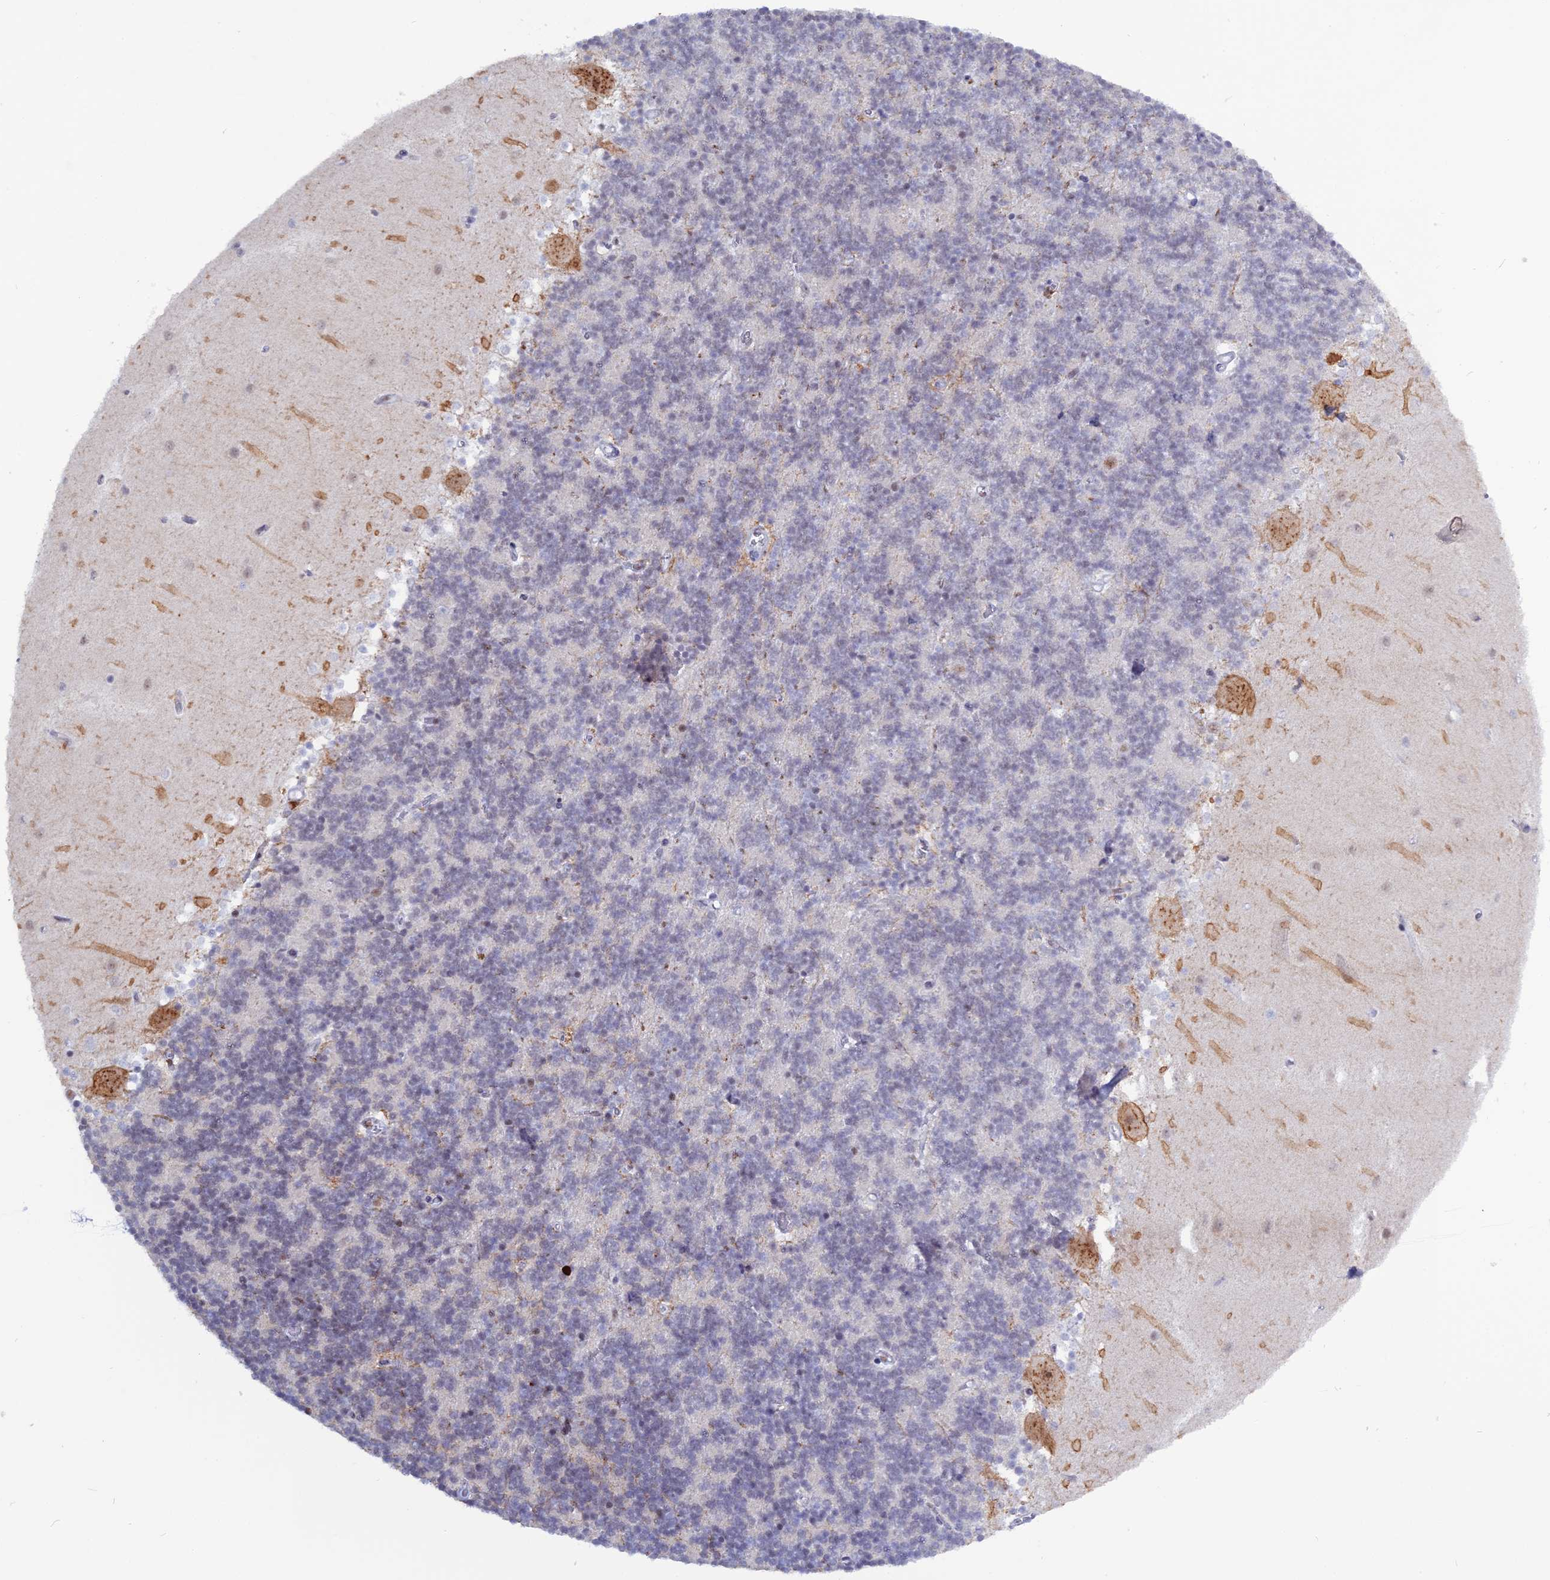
{"staining": {"intensity": "negative", "quantity": "none", "location": "none"}, "tissue": "cerebellum", "cell_type": "Cells in granular layer", "image_type": "normal", "snomed": [{"axis": "morphology", "description": "Normal tissue, NOS"}, {"axis": "topography", "description": "Cerebellum"}], "caption": "This image is of unremarkable cerebellum stained with immunohistochemistry (IHC) to label a protein in brown with the nuclei are counter-stained blue. There is no staining in cells in granular layer.", "gene": "NOL4L", "patient": {"sex": "male", "age": 54}}